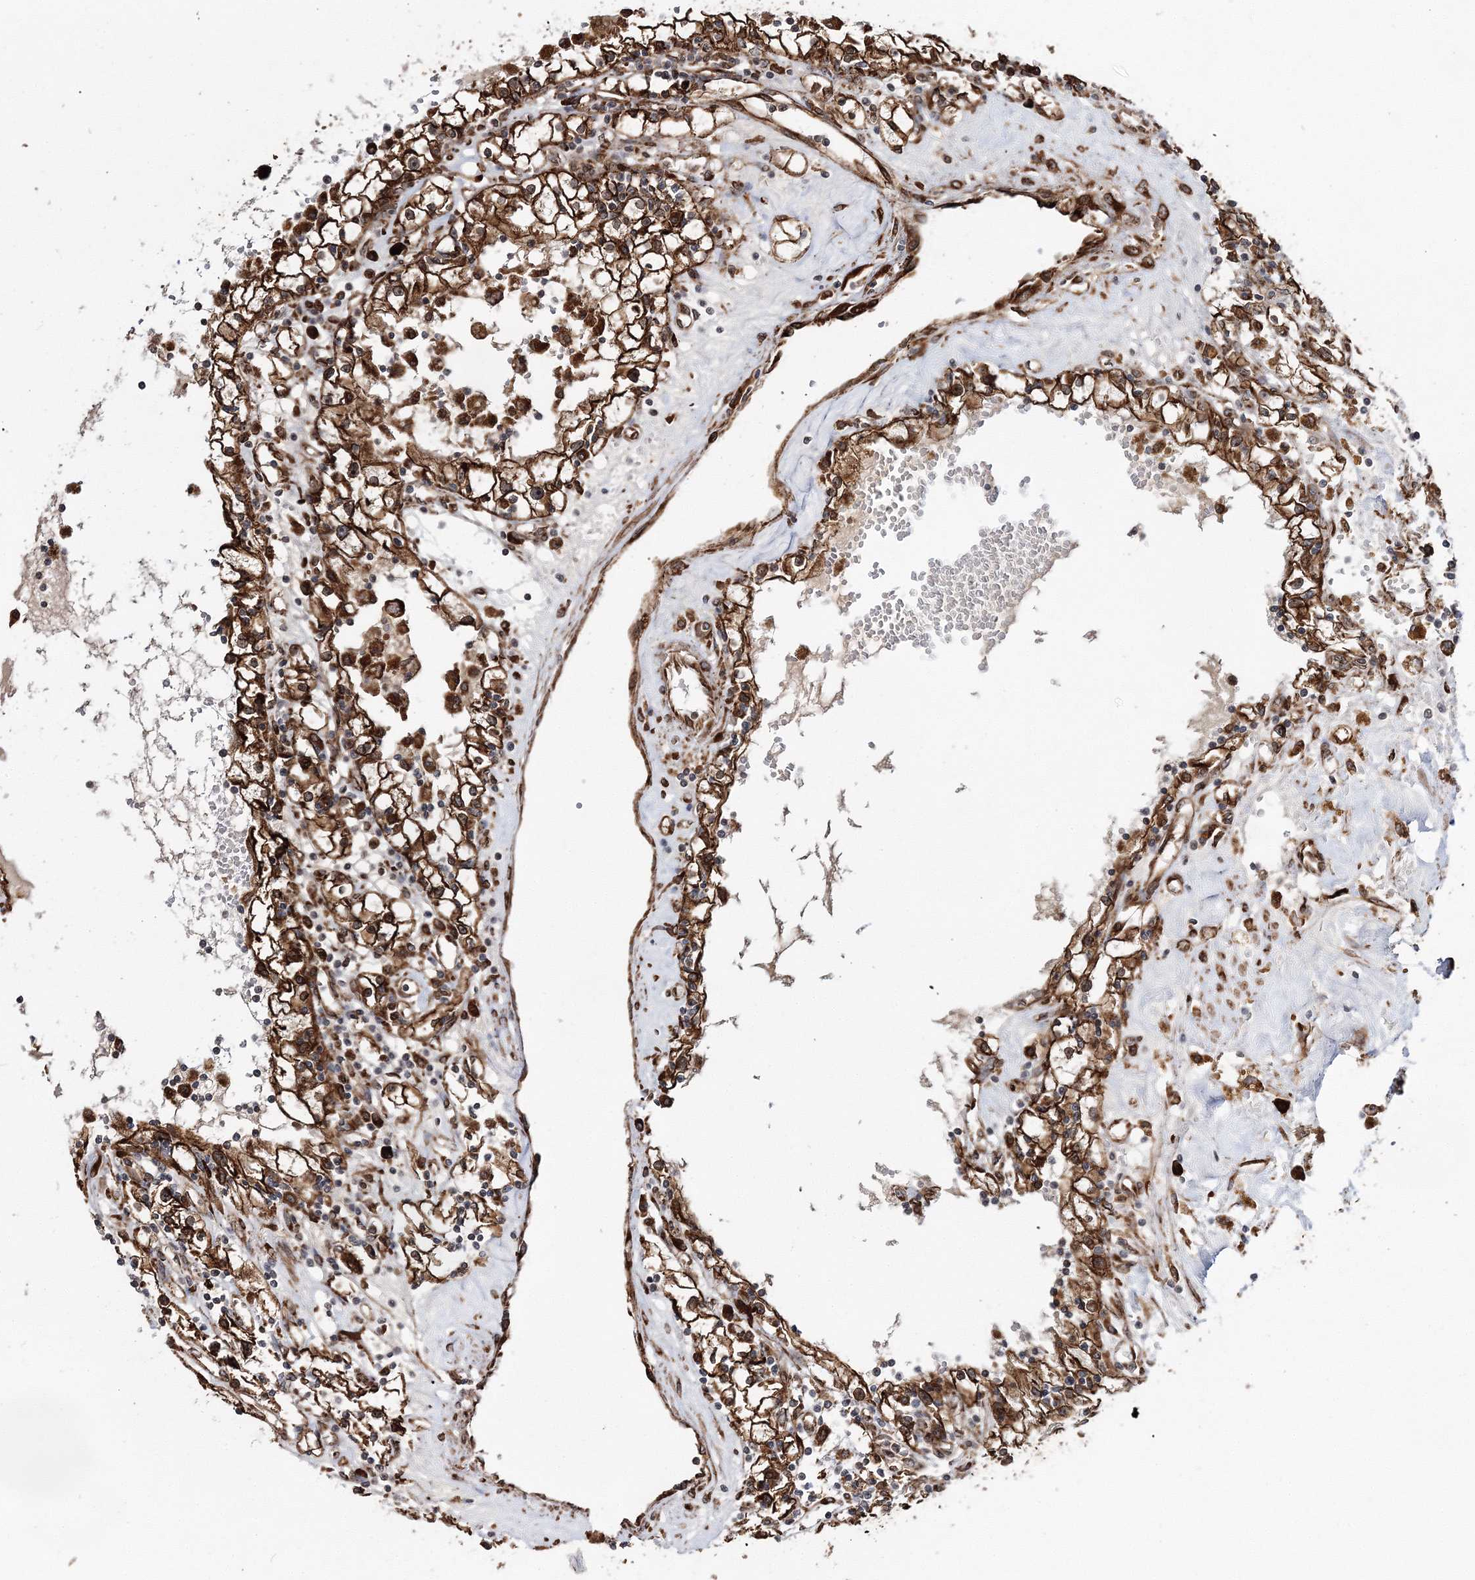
{"staining": {"intensity": "strong", "quantity": ">75%", "location": "cytoplasmic/membranous"}, "tissue": "renal cancer", "cell_type": "Tumor cells", "image_type": "cancer", "snomed": [{"axis": "morphology", "description": "Adenocarcinoma, NOS"}, {"axis": "topography", "description": "Kidney"}], "caption": "Human renal cancer stained with a brown dye reveals strong cytoplasmic/membranous positive staining in about >75% of tumor cells.", "gene": "SCRN3", "patient": {"sex": "male", "age": 56}}